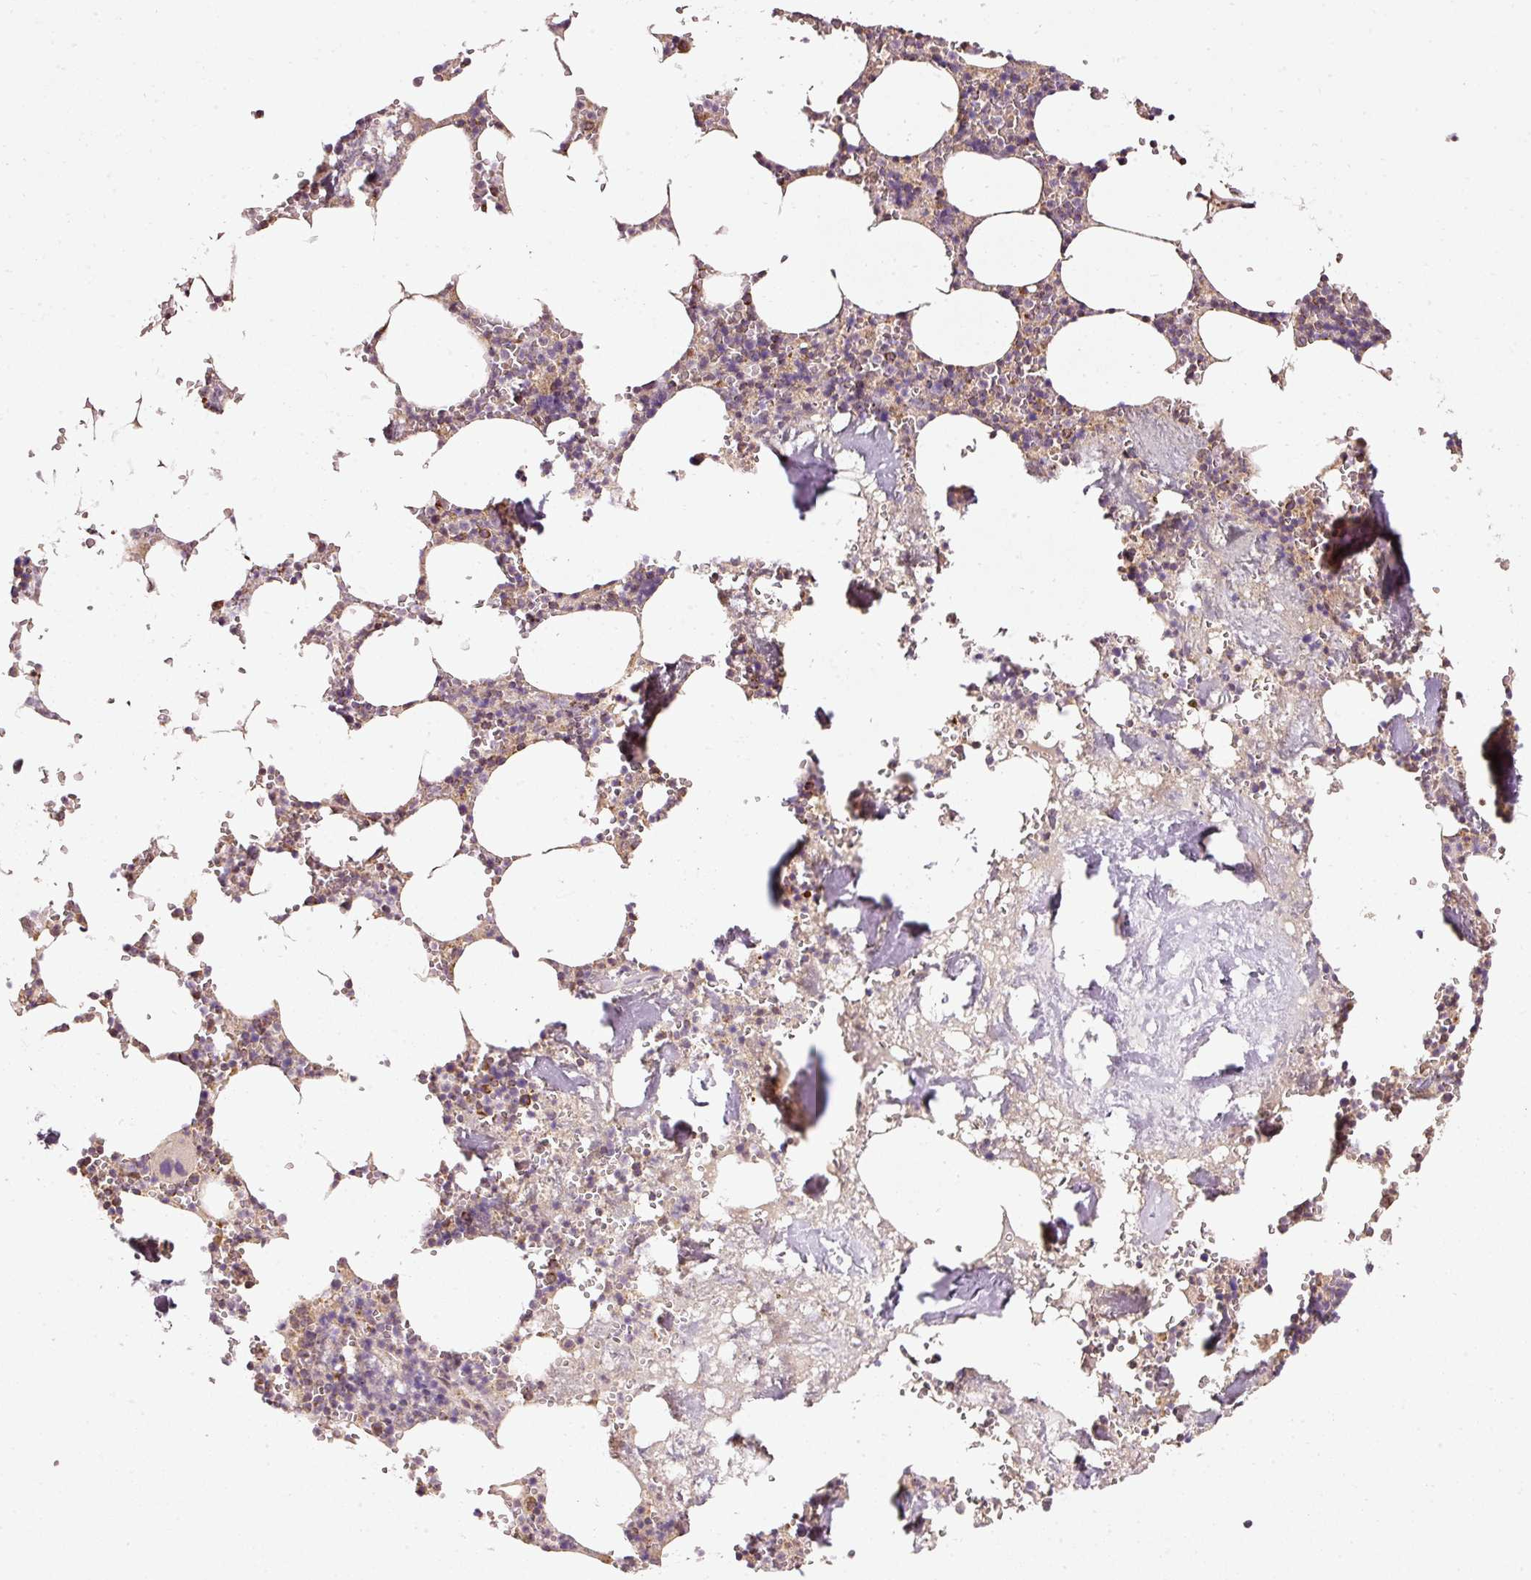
{"staining": {"intensity": "moderate", "quantity": "<25%", "location": "cytoplasmic/membranous"}, "tissue": "bone marrow", "cell_type": "Hematopoietic cells", "image_type": "normal", "snomed": [{"axis": "morphology", "description": "Normal tissue, NOS"}, {"axis": "topography", "description": "Bone marrow"}], "caption": "Hematopoietic cells display moderate cytoplasmic/membranous expression in about <25% of cells in unremarkable bone marrow.", "gene": "ISCU", "patient": {"sex": "male", "age": 54}}